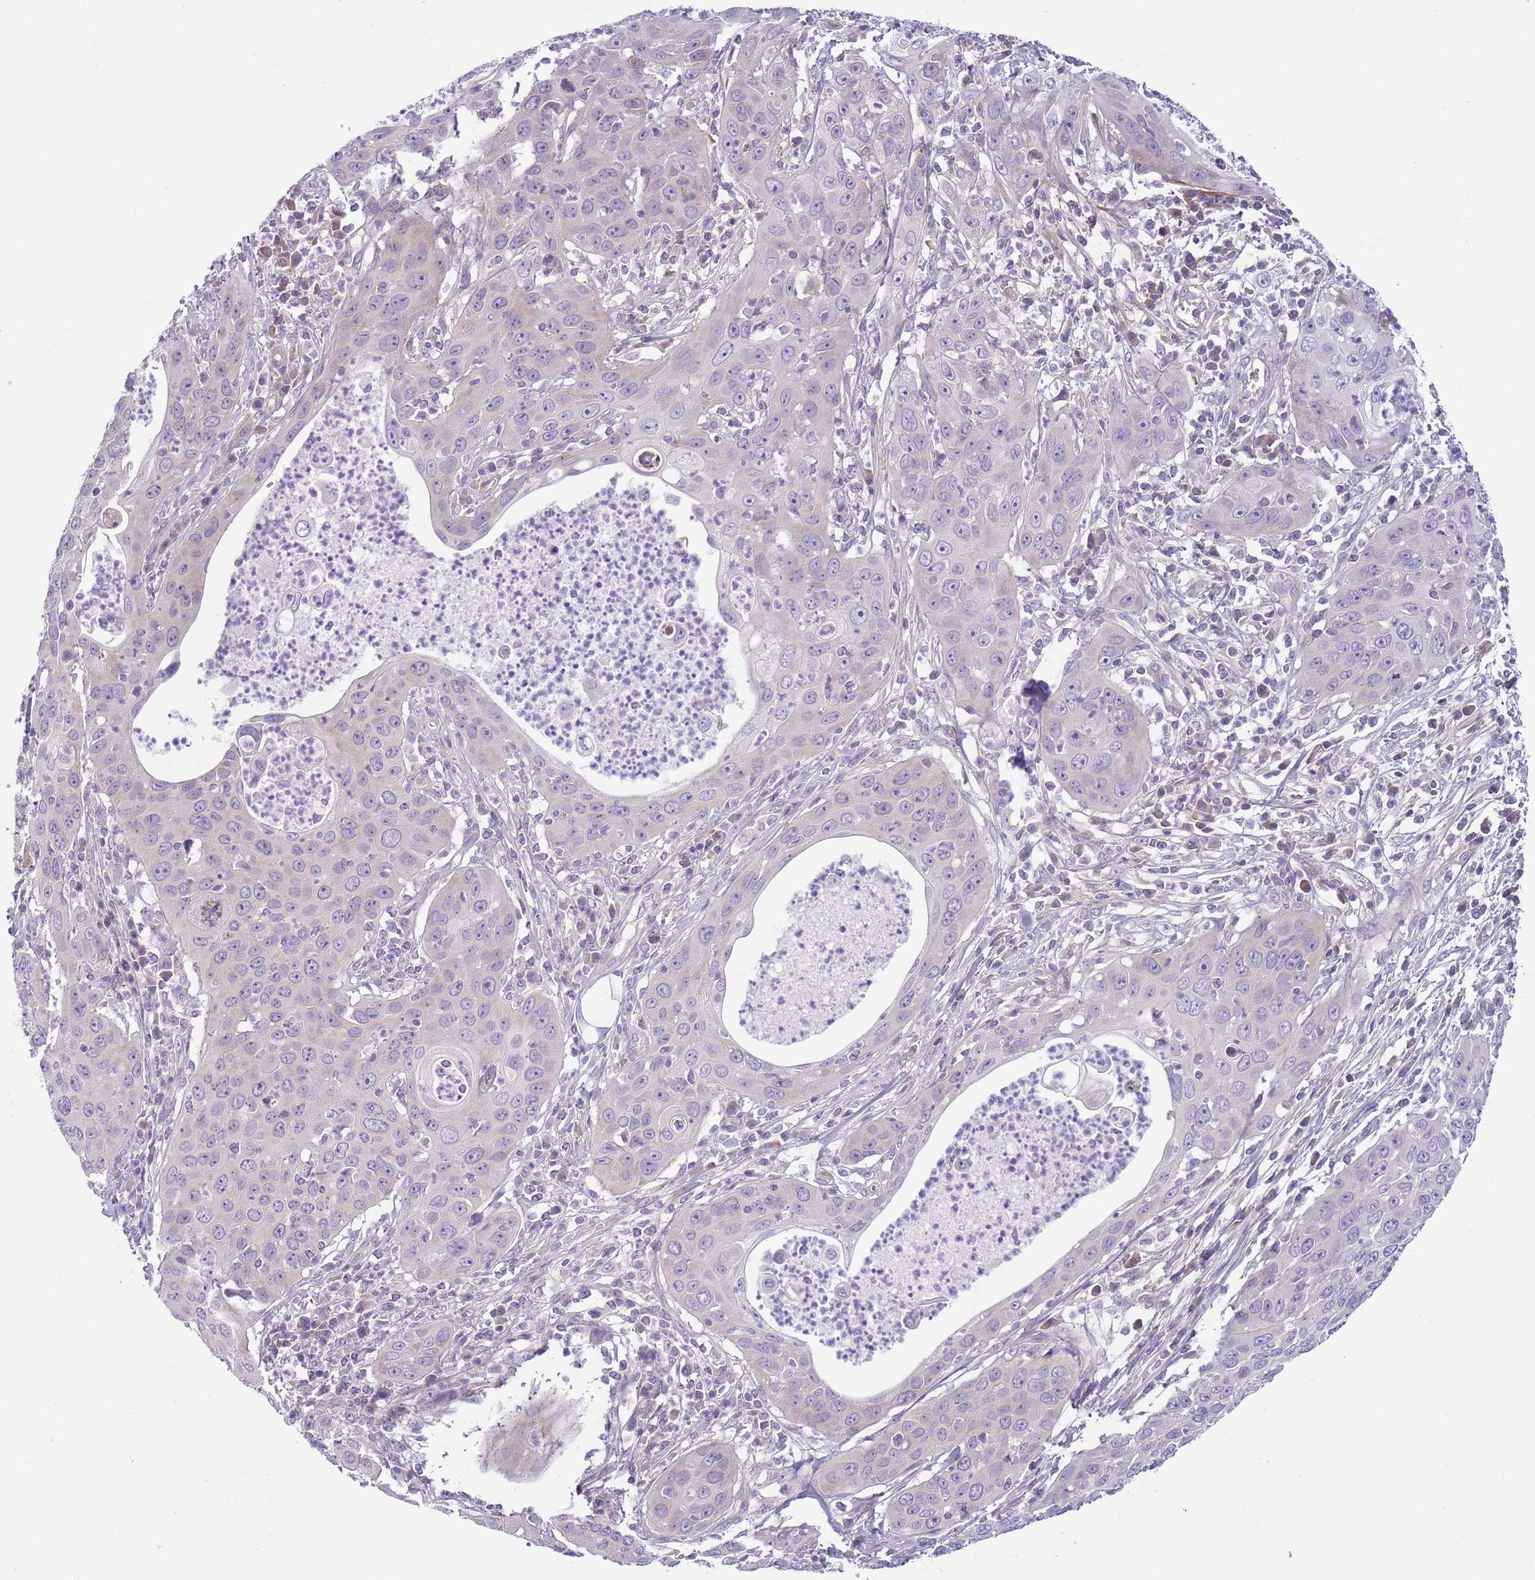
{"staining": {"intensity": "negative", "quantity": "none", "location": "none"}, "tissue": "cervical cancer", "cell_type": "Tumor cells", "image_type": "cancer", "snomed": [{"axis": "morphology", "description": "Squamous cell carcinoma, NOS"}, {"axis": "topography", "description": "Cervix"}], "caption": "DAB (3,3'-diaminobenzidine) immunohistochemical staining of squamous cell carcinoma (cervical) displays no significant staining in tumor cells.", "gene": "CFH", "patient": {"sex": "female", "age": 36}}